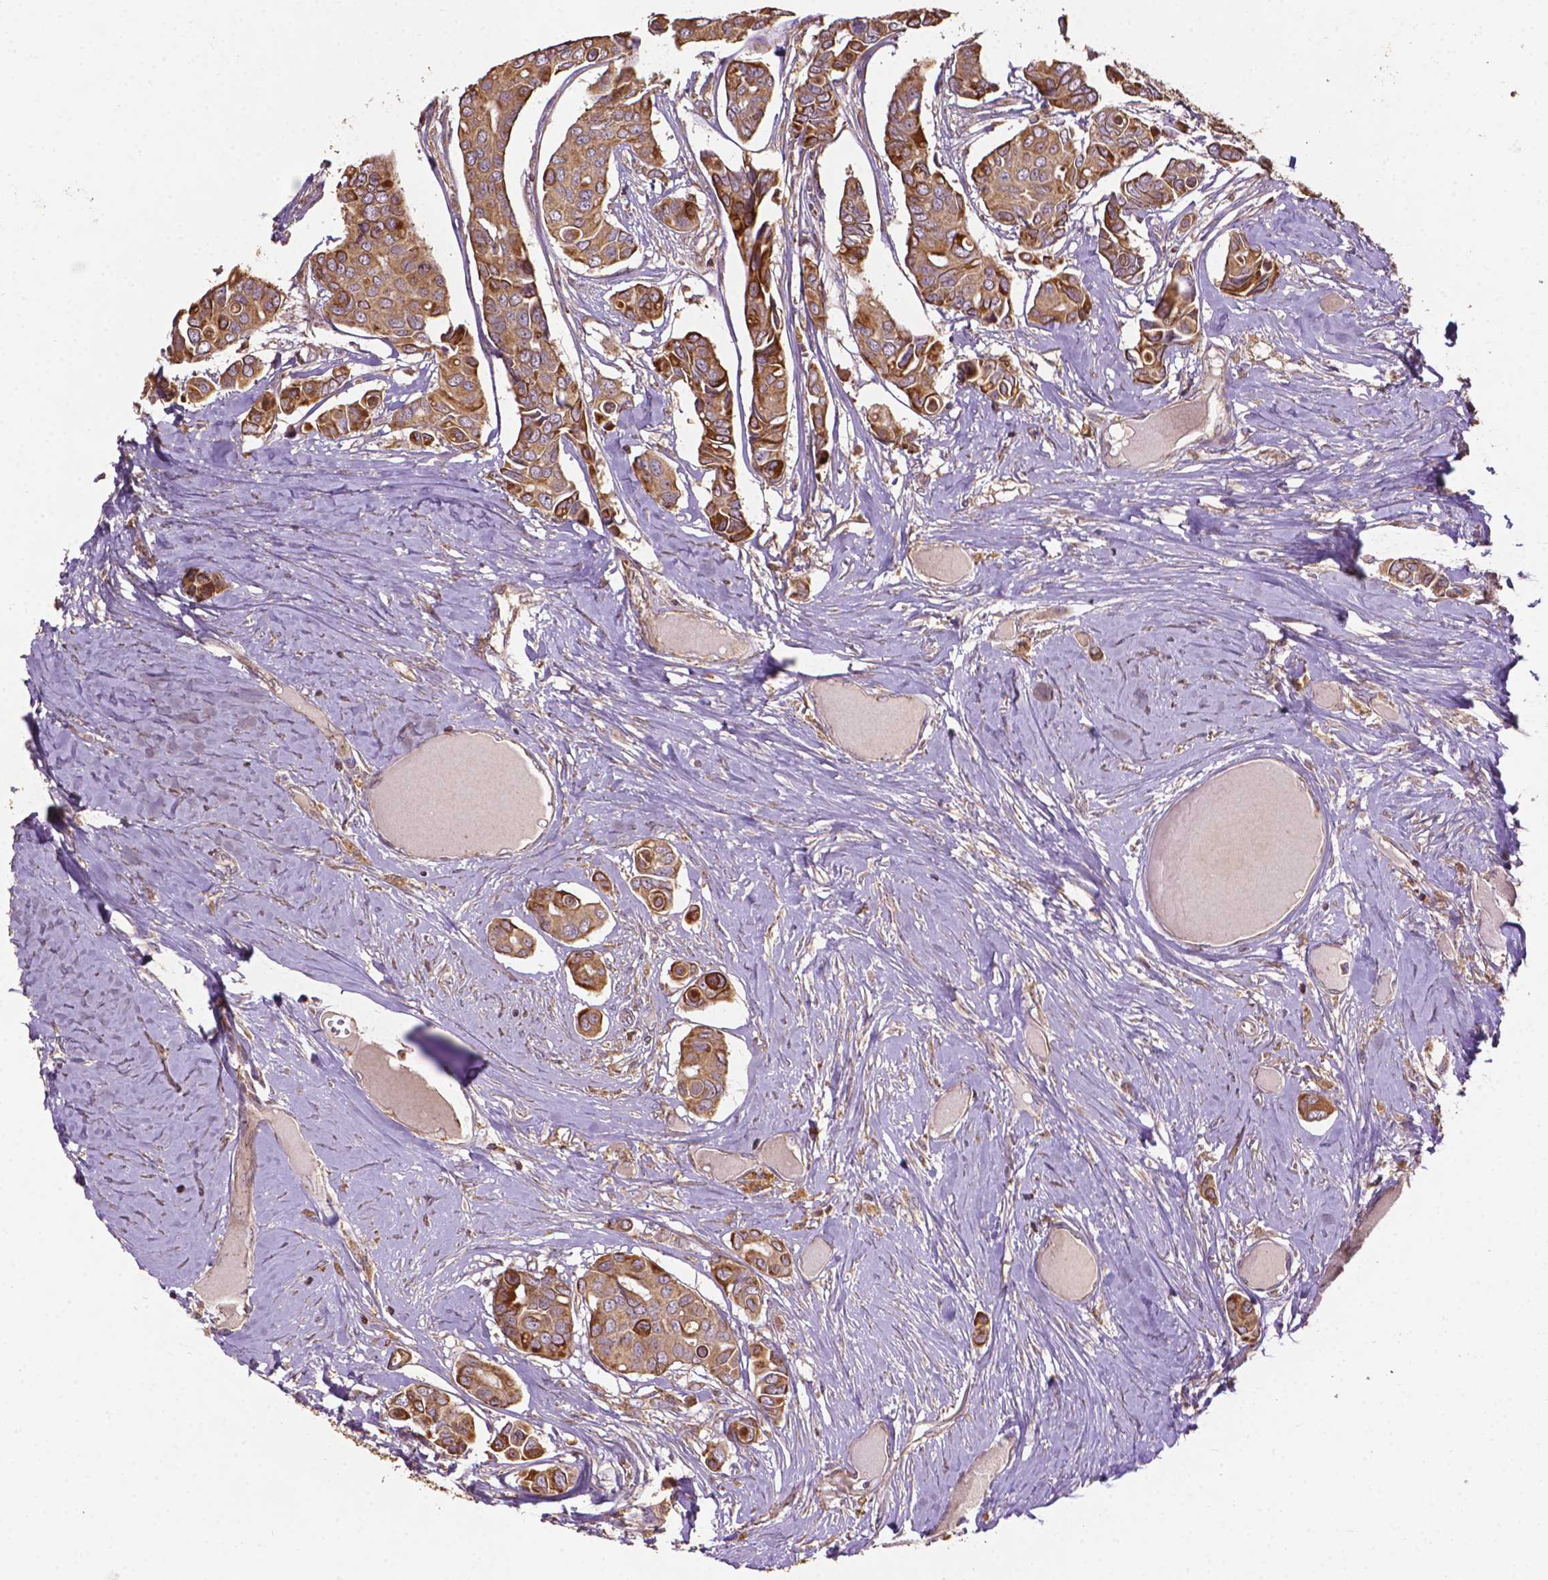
{"staining": {"intensity": "moderate", "quantity": ">75%", "location": "cytoplasmic/membranous"}, "tissue": "breast cancer", "cell_type": "Tumor cells", "image_type": "cancer", "snomed": [{"axis": "morphology", "description": "Duct carcinoma"}, {"axis": "topography", "description": "Breast"}], "caption": "Immunohistochemistry photomicrograph of breast cancer (invasive ductal carcinoma) stained for a protein (brown), which reveals medium levels of moderate cytoplasmic/membranous expression in about >75% of tumor cells.", "gene": "LRR1", "patient": {"sex": "female", "age": 54}}